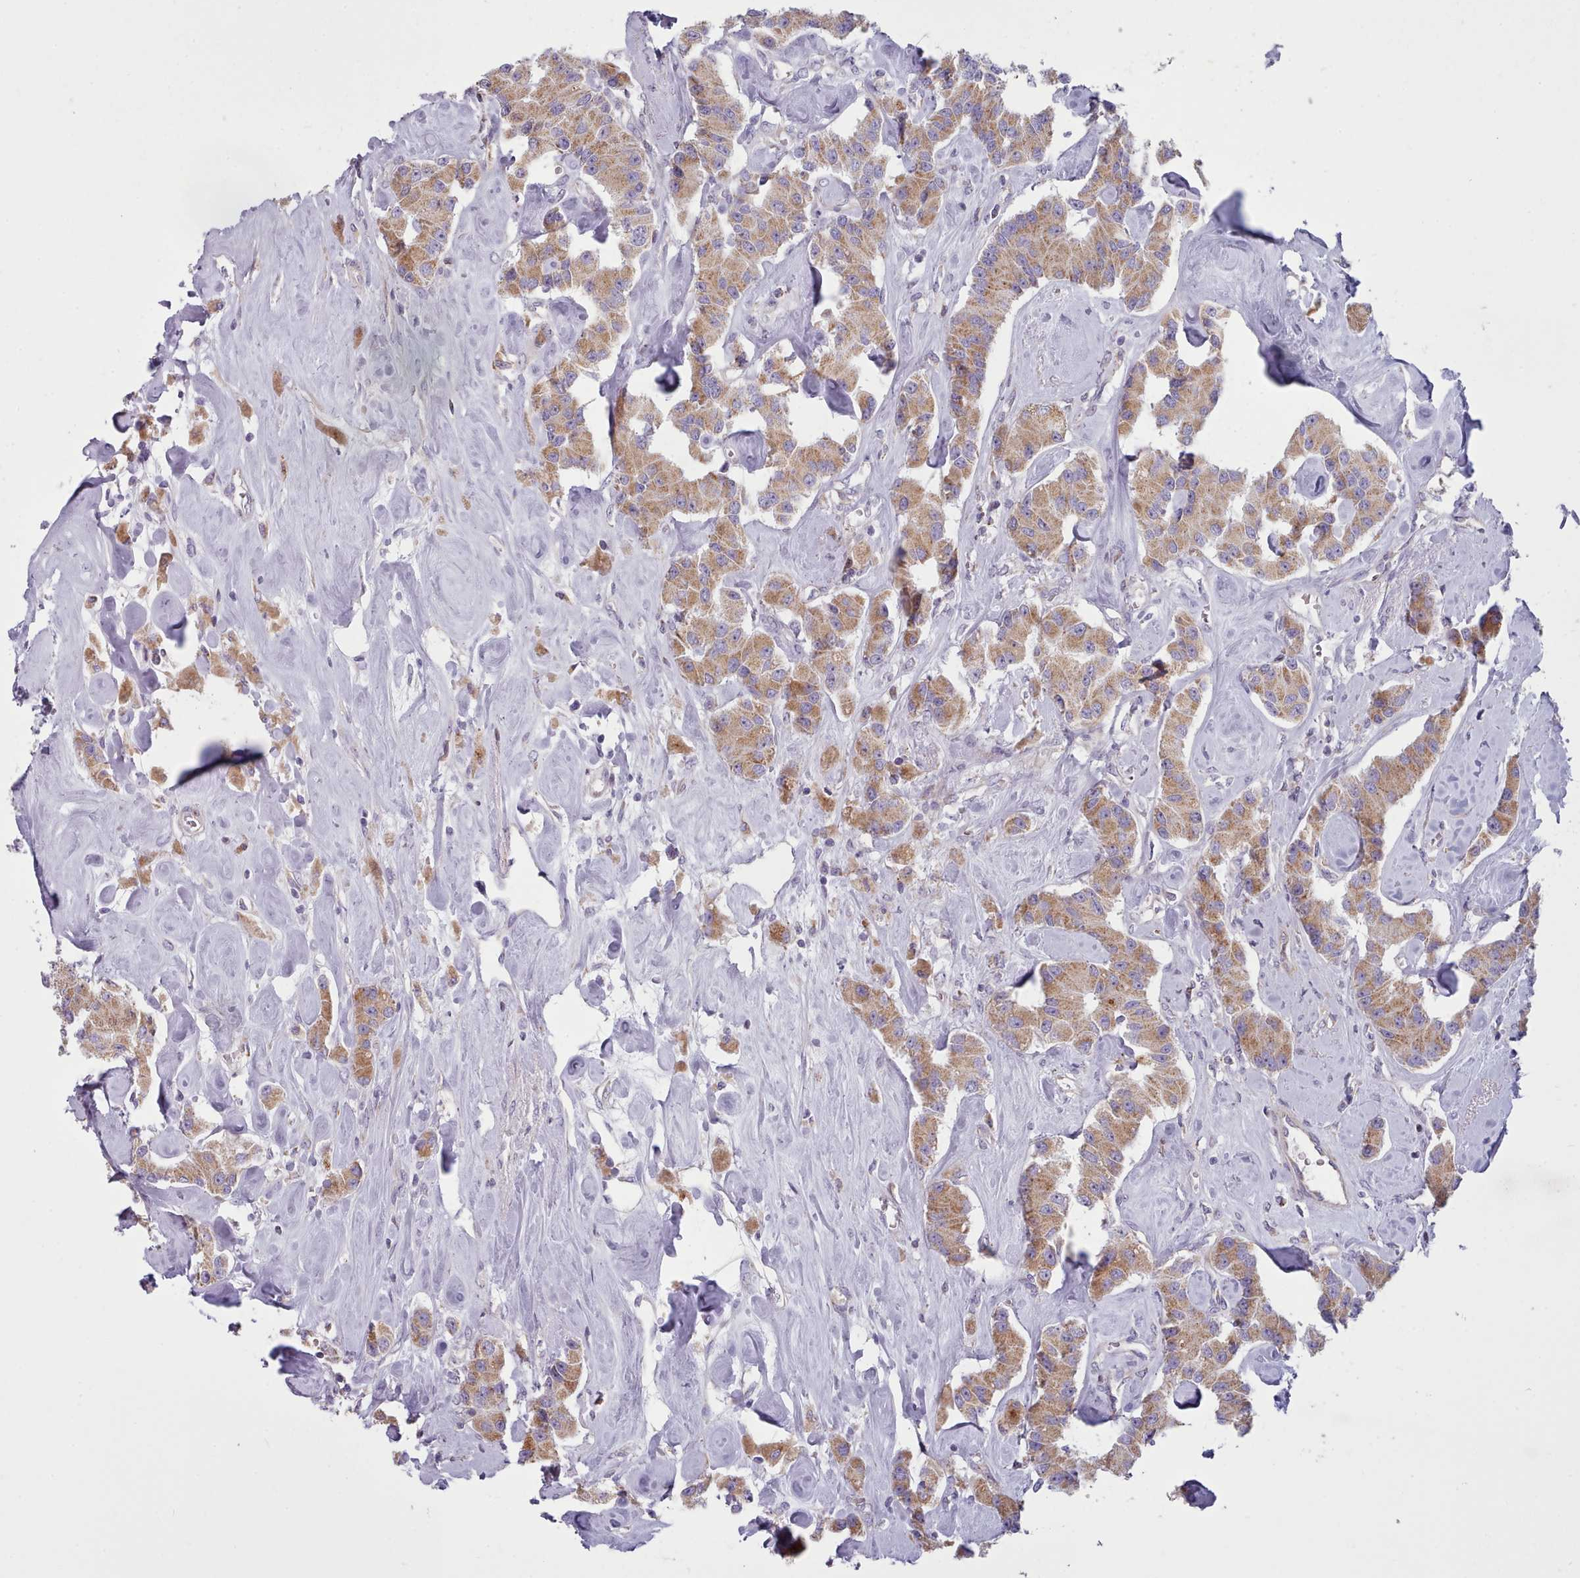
{"staining": {"intensity": "moderate", "quantity": ">75%", "location": "cytoplasmic/membranous"}, "tissue": "carcinoid", "cell_type": "Tumor cells", "image_type": "cancer", "snomed": [{"axis": "morphology", "description": "Carcinoid, malignant, NOS"}, {"axis": "topography", "description": "Pancreas"}], "caption": "Approximately >75% of tumor cells in malignant carcinoid display moderate cytoplasmic/membranous protein staining as visualized by brown immunohistochemical staining.", "gene": "SLC52A3", "patient": {"sex": "male", "age": 41}}